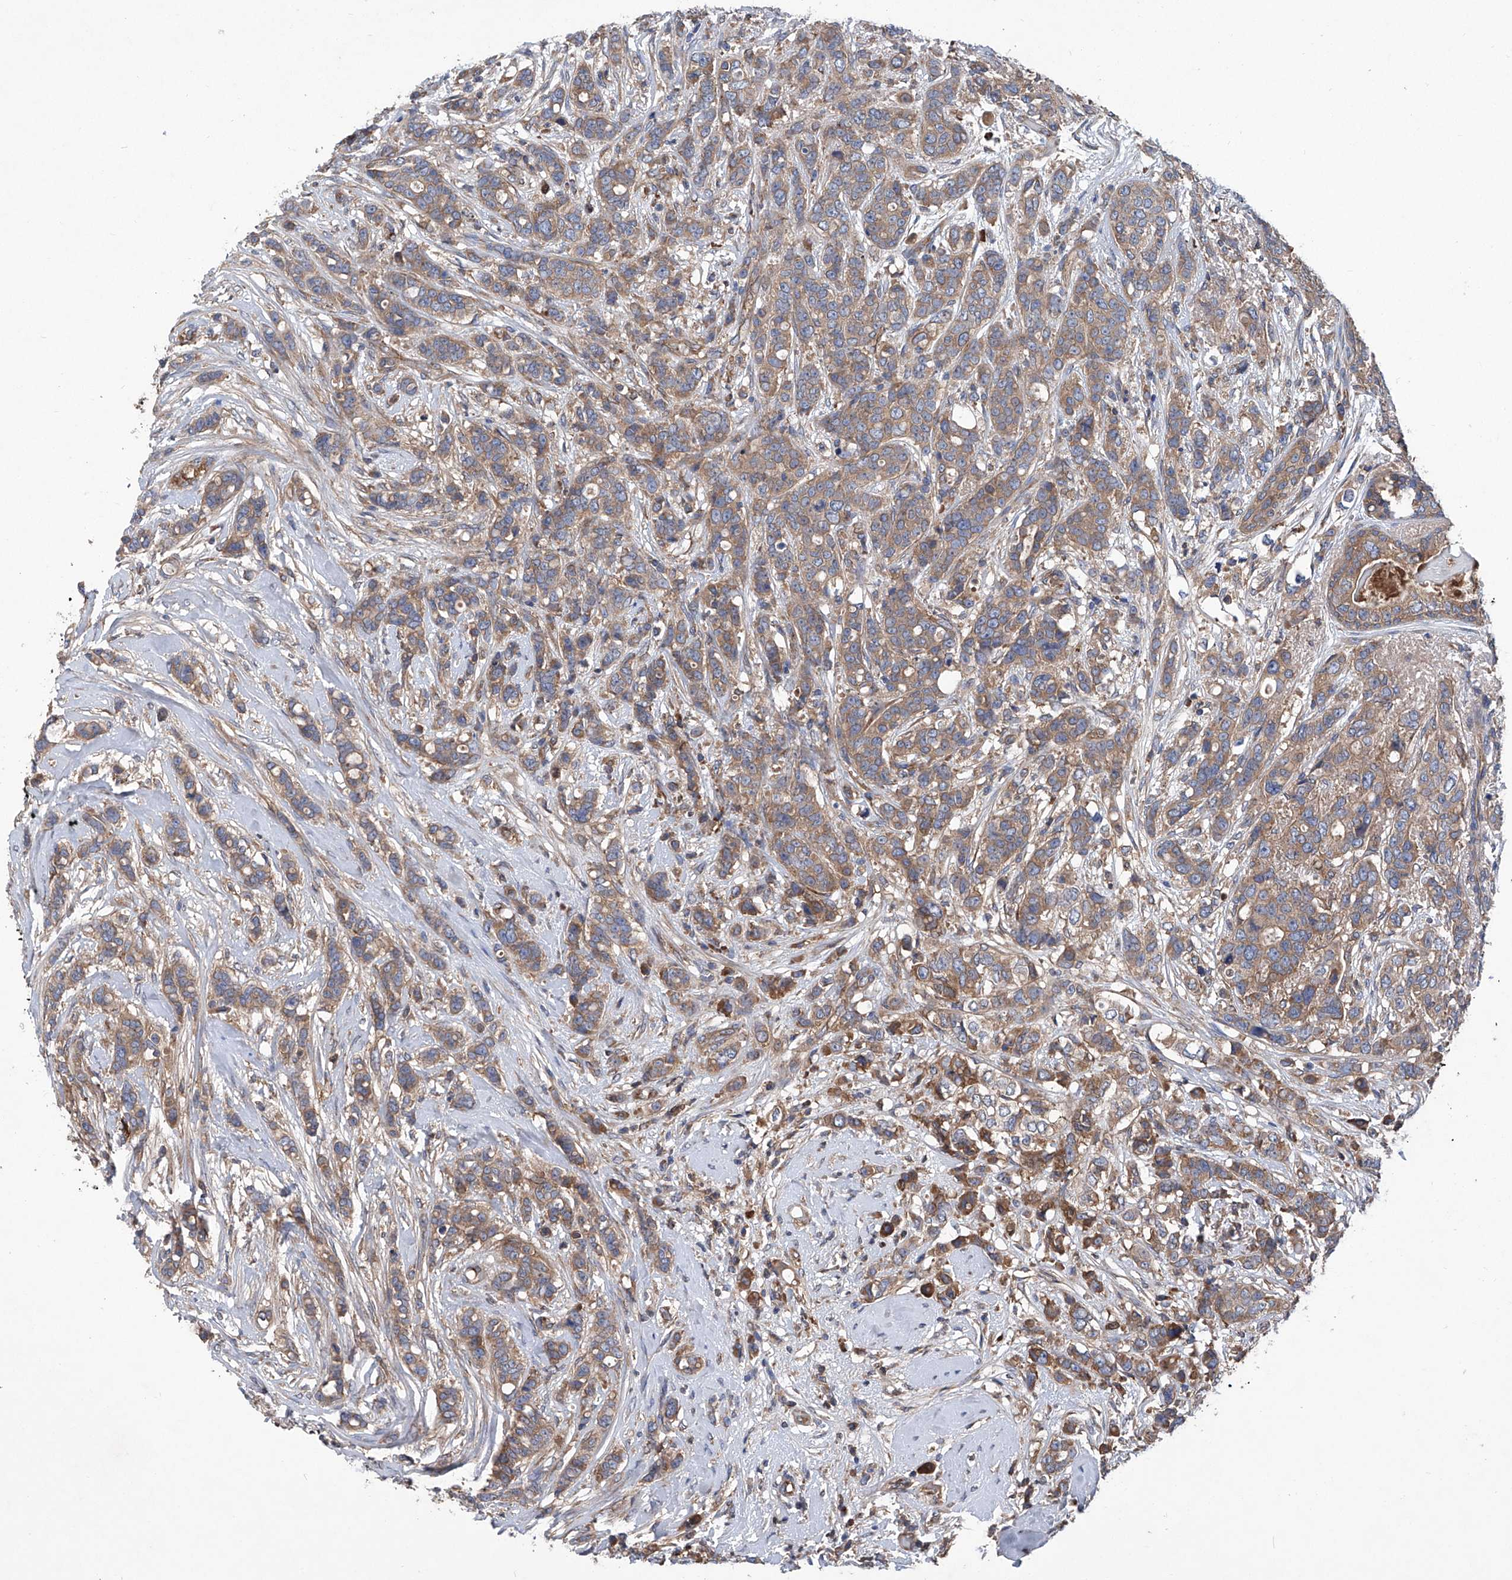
{"staining": {"intensity": "moderate", "quantity": ">75%", "location": "cytoplasmic/membranous"}, "tissue": "breast cancer", "cell_type": "Tumor cells", "image_type": "cancer", "snomed": [{"axis": "morphology", "description": "Lobular carcinoma"}, {"axis": "topography", "description": "Breast"}], "caption": "The photomicrograph displays immunohistochemical staining of breast lobular carcinoma. There is moderate cytoplasmic/membranous positivity is identified in about >75% of tumor cells.", "gene": "ASCC3", "patient": {"sex": "female", "age": 51}}